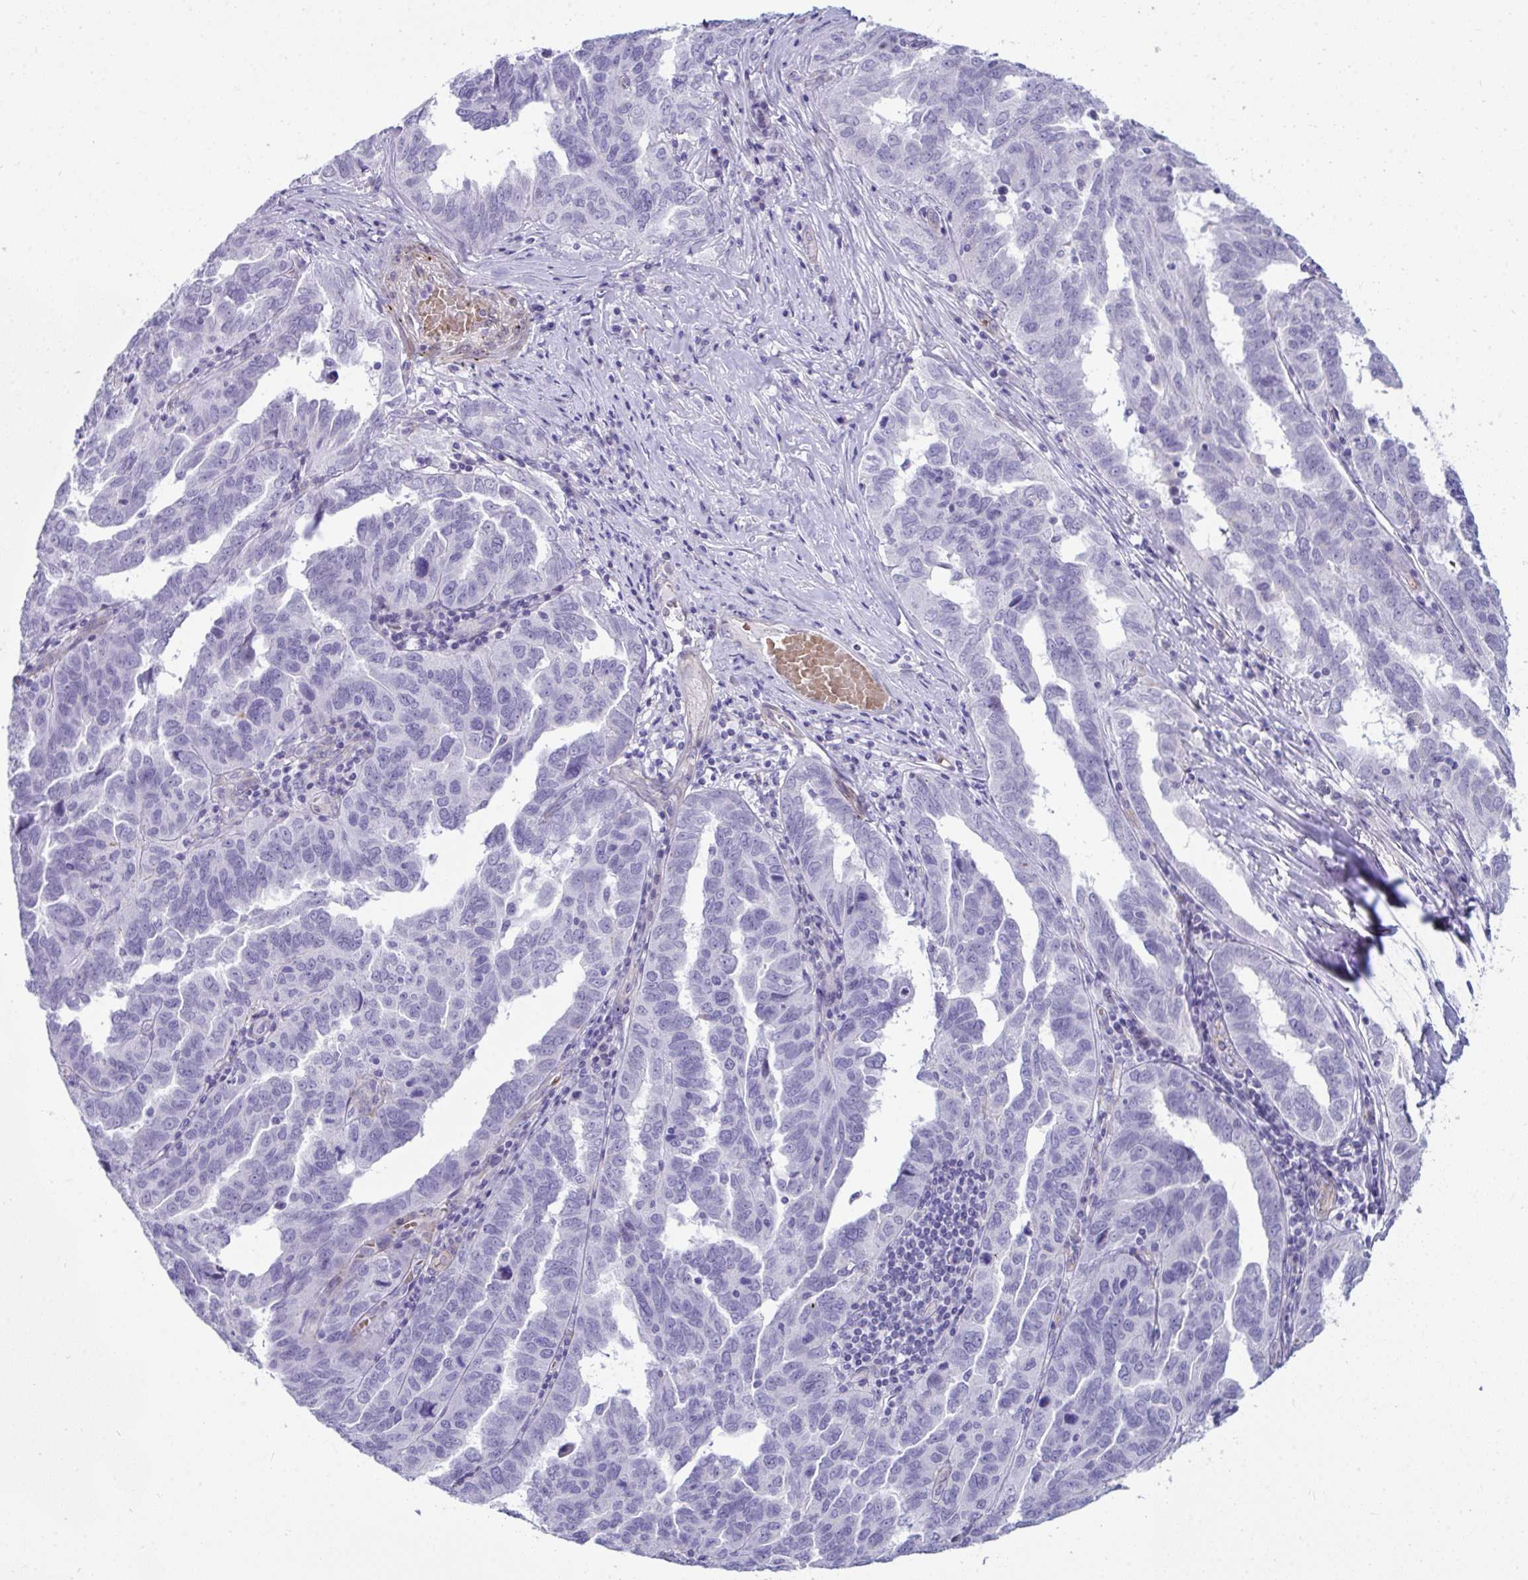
{"staining": {"intensity": "negative", "quantity": "none", "location": "none"}, "tissue": "ovarian cancer", "cell_type": "Tumor cells", "image_type": "cancer", "snomed": [{"axis": "morphology", "description": "Cystadenocarcinoma, serous, NOS"}, {"axis": "topography", "description": "Ovary"}], "caption": "High magnification brightfield microscopy of serous cystadenocarcinoma (ovarian) stained with DAB (3,3'-diaminobenzidine) (brown) and counterstained with hematoxylin (blue): tumor cells show no significant positivity.", "gene": "UBL3", "patient": {"sex": "female", "age": 64}}